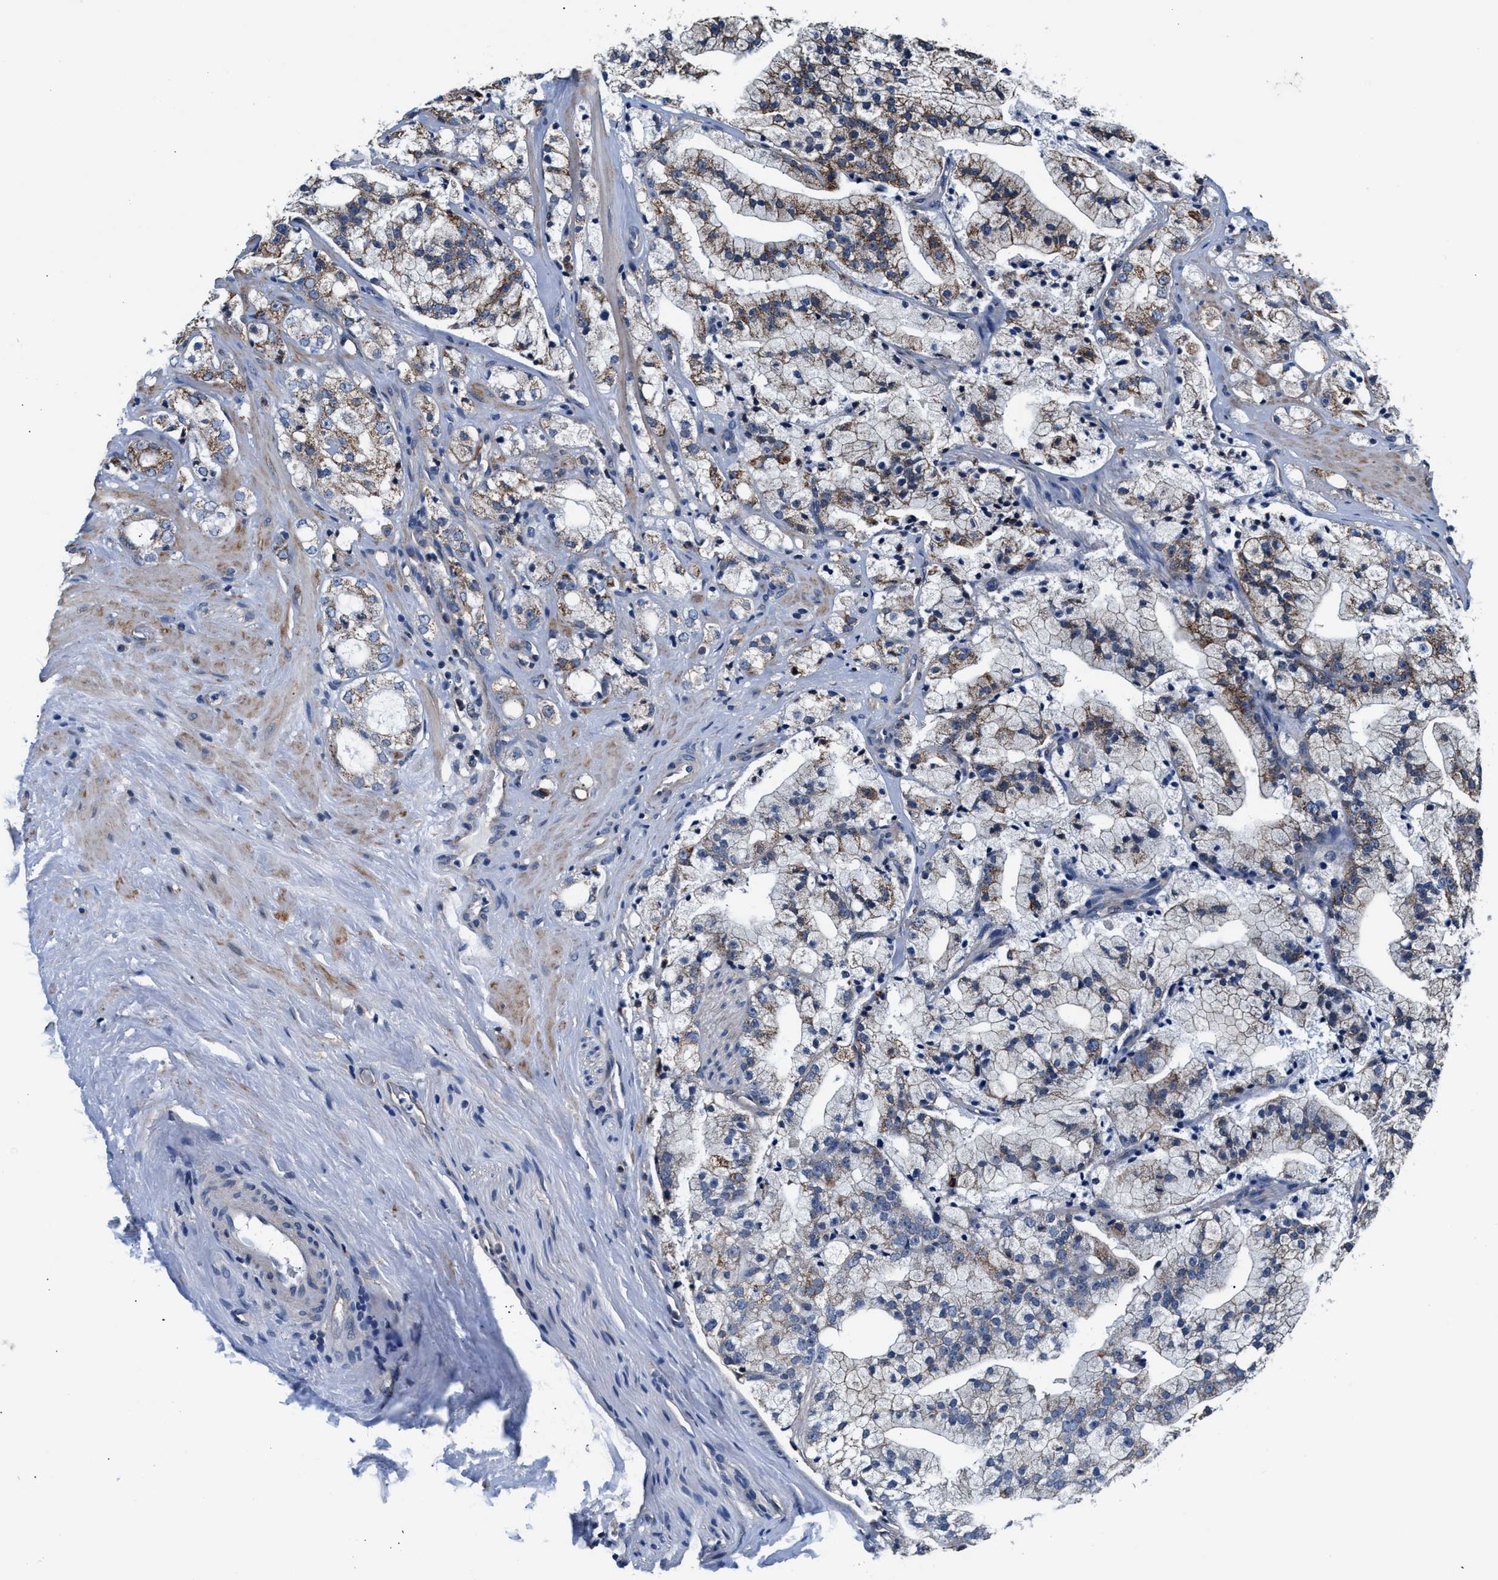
{"staining": {"intensity": "moderate", "quantity": ">75%", "location": "cytoplasmic/membranous"}, "tissue": "prostate cancer", "cell_type": "Tumor cells", "image_type": "cancer", "snomed": [{"axis": "morphology", "description": "Adenocarcinoma, High grade"}, {"axis": "topography", "description": "Prostate"}], "caption": "A high-resolution histopathology image shows IHC staining of prostate cancer (high-grade adenocarcinoma), which demonstrates moderate cytoplasmic/membranous staining in approximately >75% of tumor cells.", "gene": "NKTR", "patient": {"sex": "male", "age": 64}}